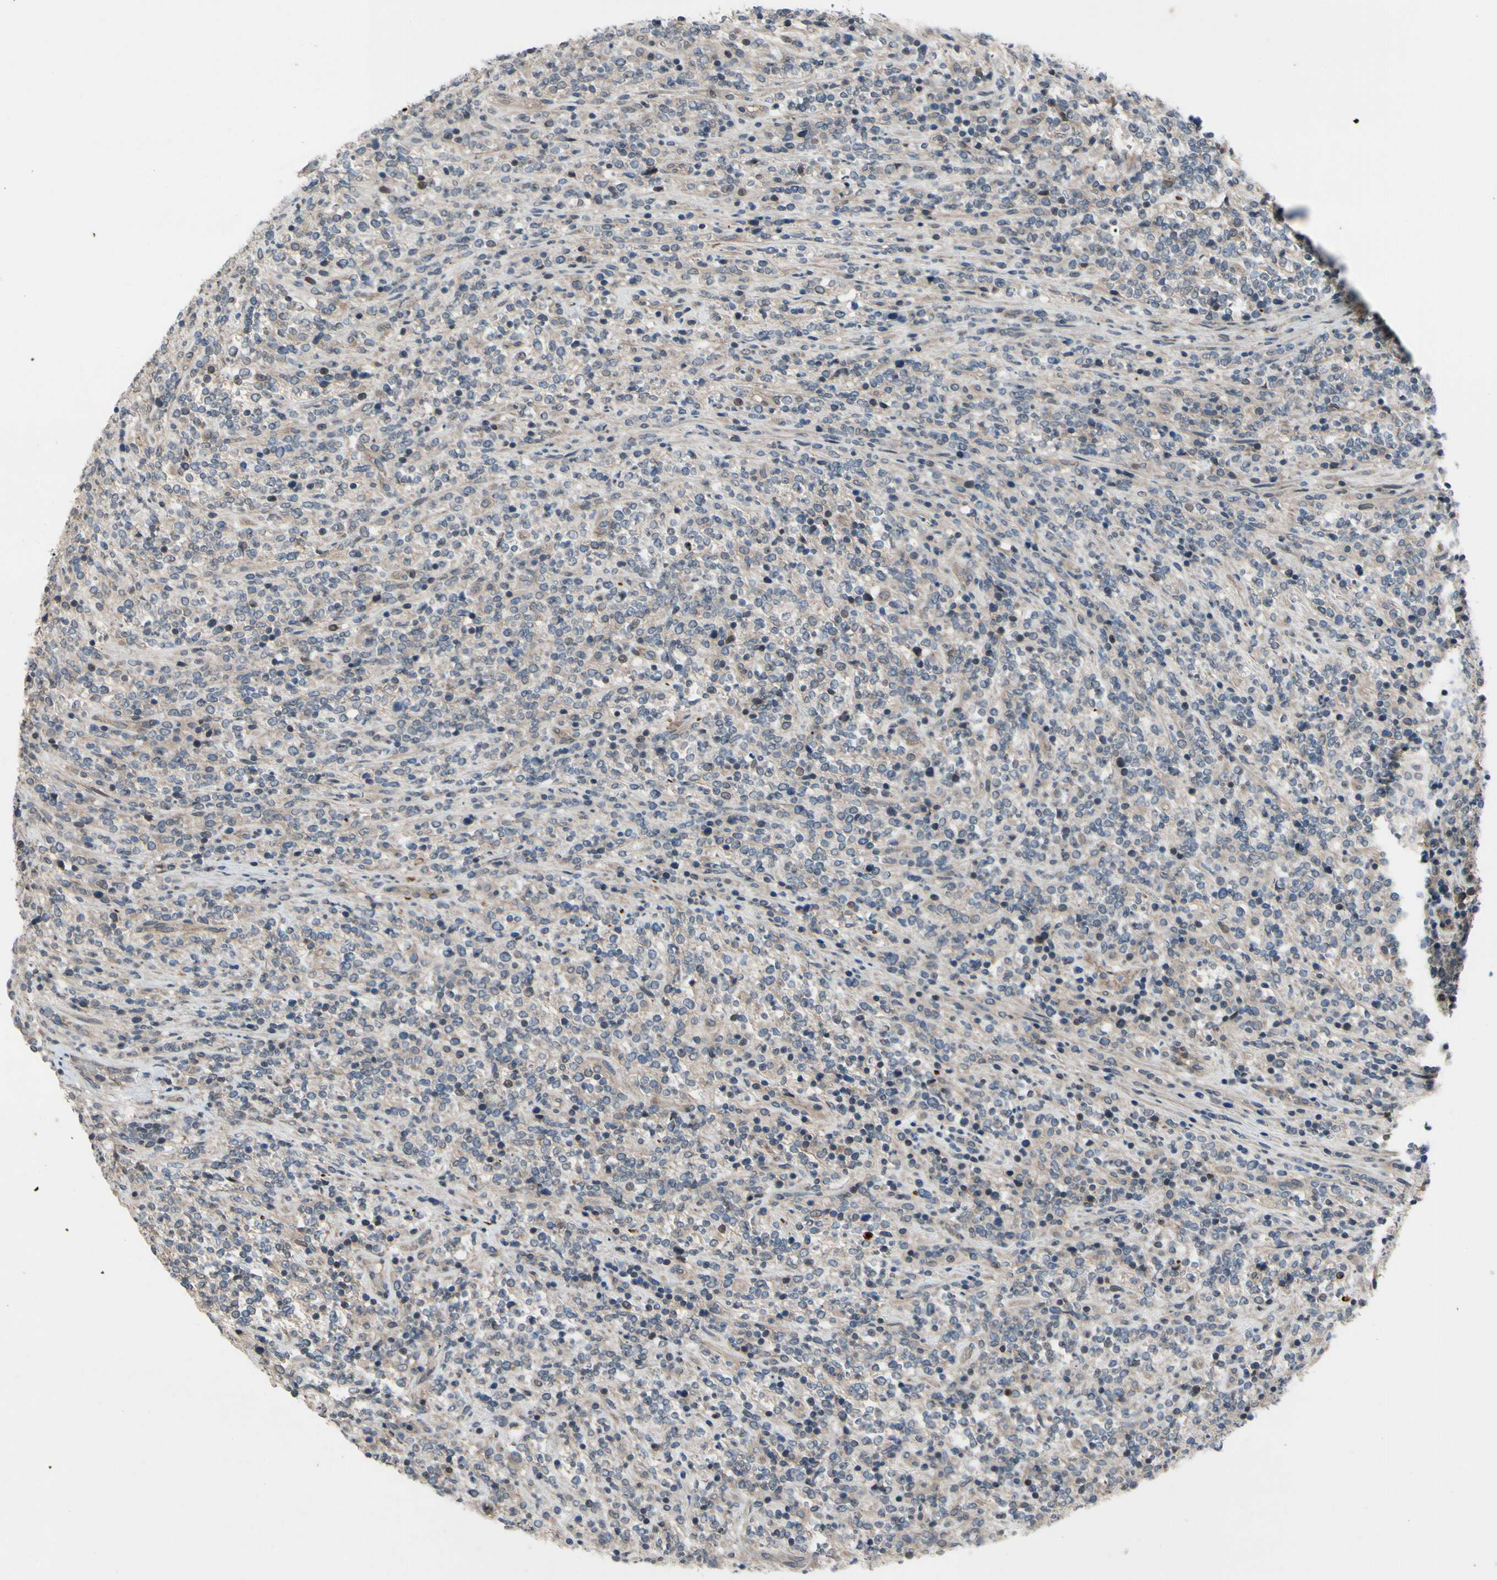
{"staining": {"intensity": "weak", "quantity": "25%-75%", "location": "cytoplasmic/membranous"}, "tissue": "lymphoma", "cell_type": "Tumor cells", "image_type": "cancer", "snomed": [{"axis": "morphology", "description": "Malignant lymphoma, non-Hodgkin's type, High grade"}, {"axis": "topography", "description": "Soft tissue"}], "caption": "Brown immunohistochemical staining in human lymphoma reveals weak cytoplasmic/membranous expression in approximately 25%-75% of tumor cells. (Stains: DAB (3,3'-diaminobenzidine) in brown, nuclei in blue, Microscopy: brightfield microscopy at high magnification).", "gene": "ICAM5", "patient": {"sex": "male", "age": 18}}